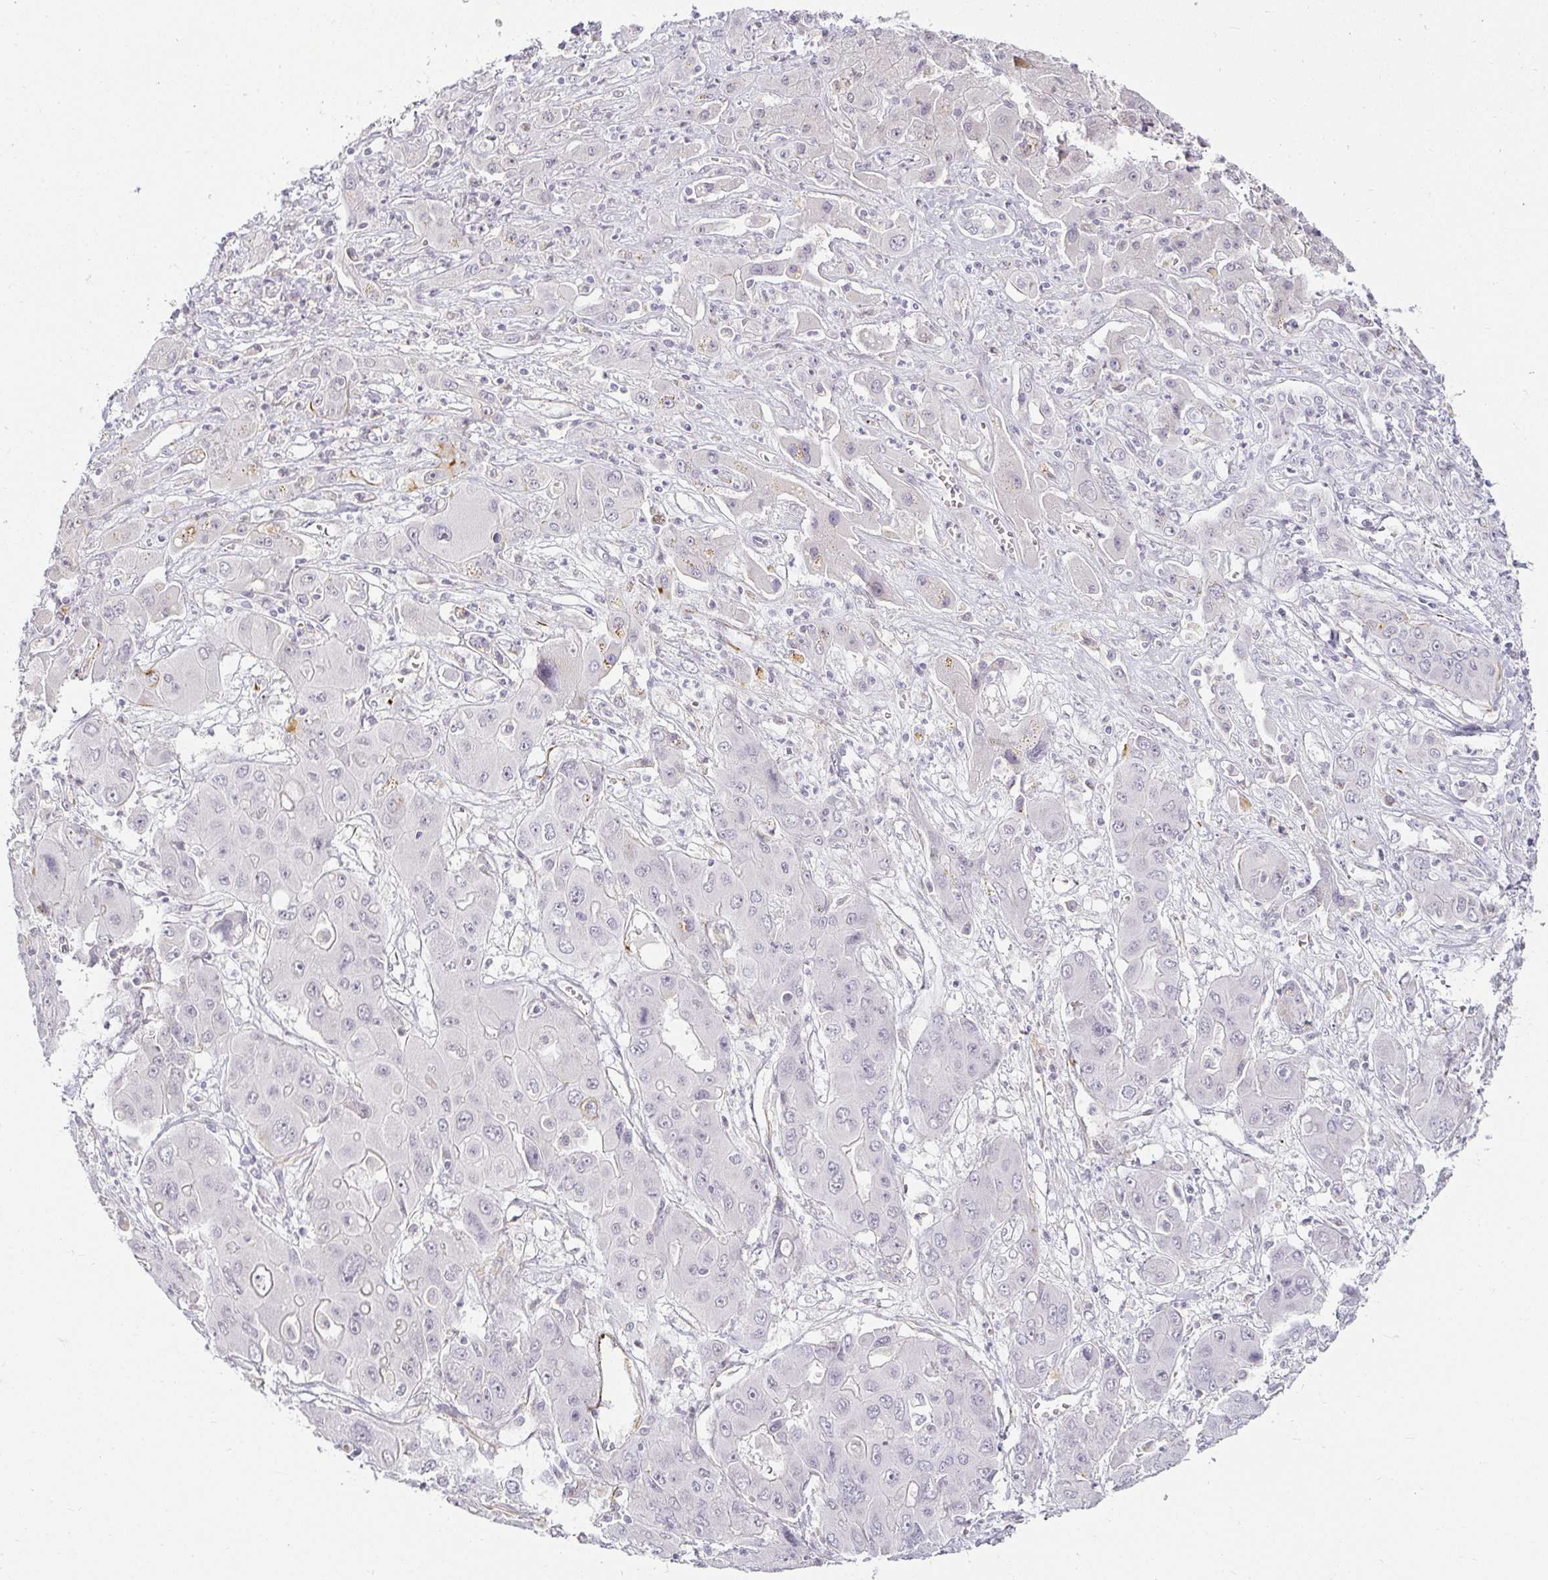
{"staining": {"intensity": "negative", "quantity": "none", "location": "none"}, "tissue": "liver cancer", "cell_type": "Tumor cells", "image_type": "cancer", "snomed": [{"axis": "morphology", "description": "Cholangiocarcinoma"}, {"axis": "topography", "description": "Liver"}], "caption": "The micrograph shows no staining of tumor cells in liver cholangiocarcinoma.", "gene": "ACAN", "patient": {"sex": "male", "age": 67}}